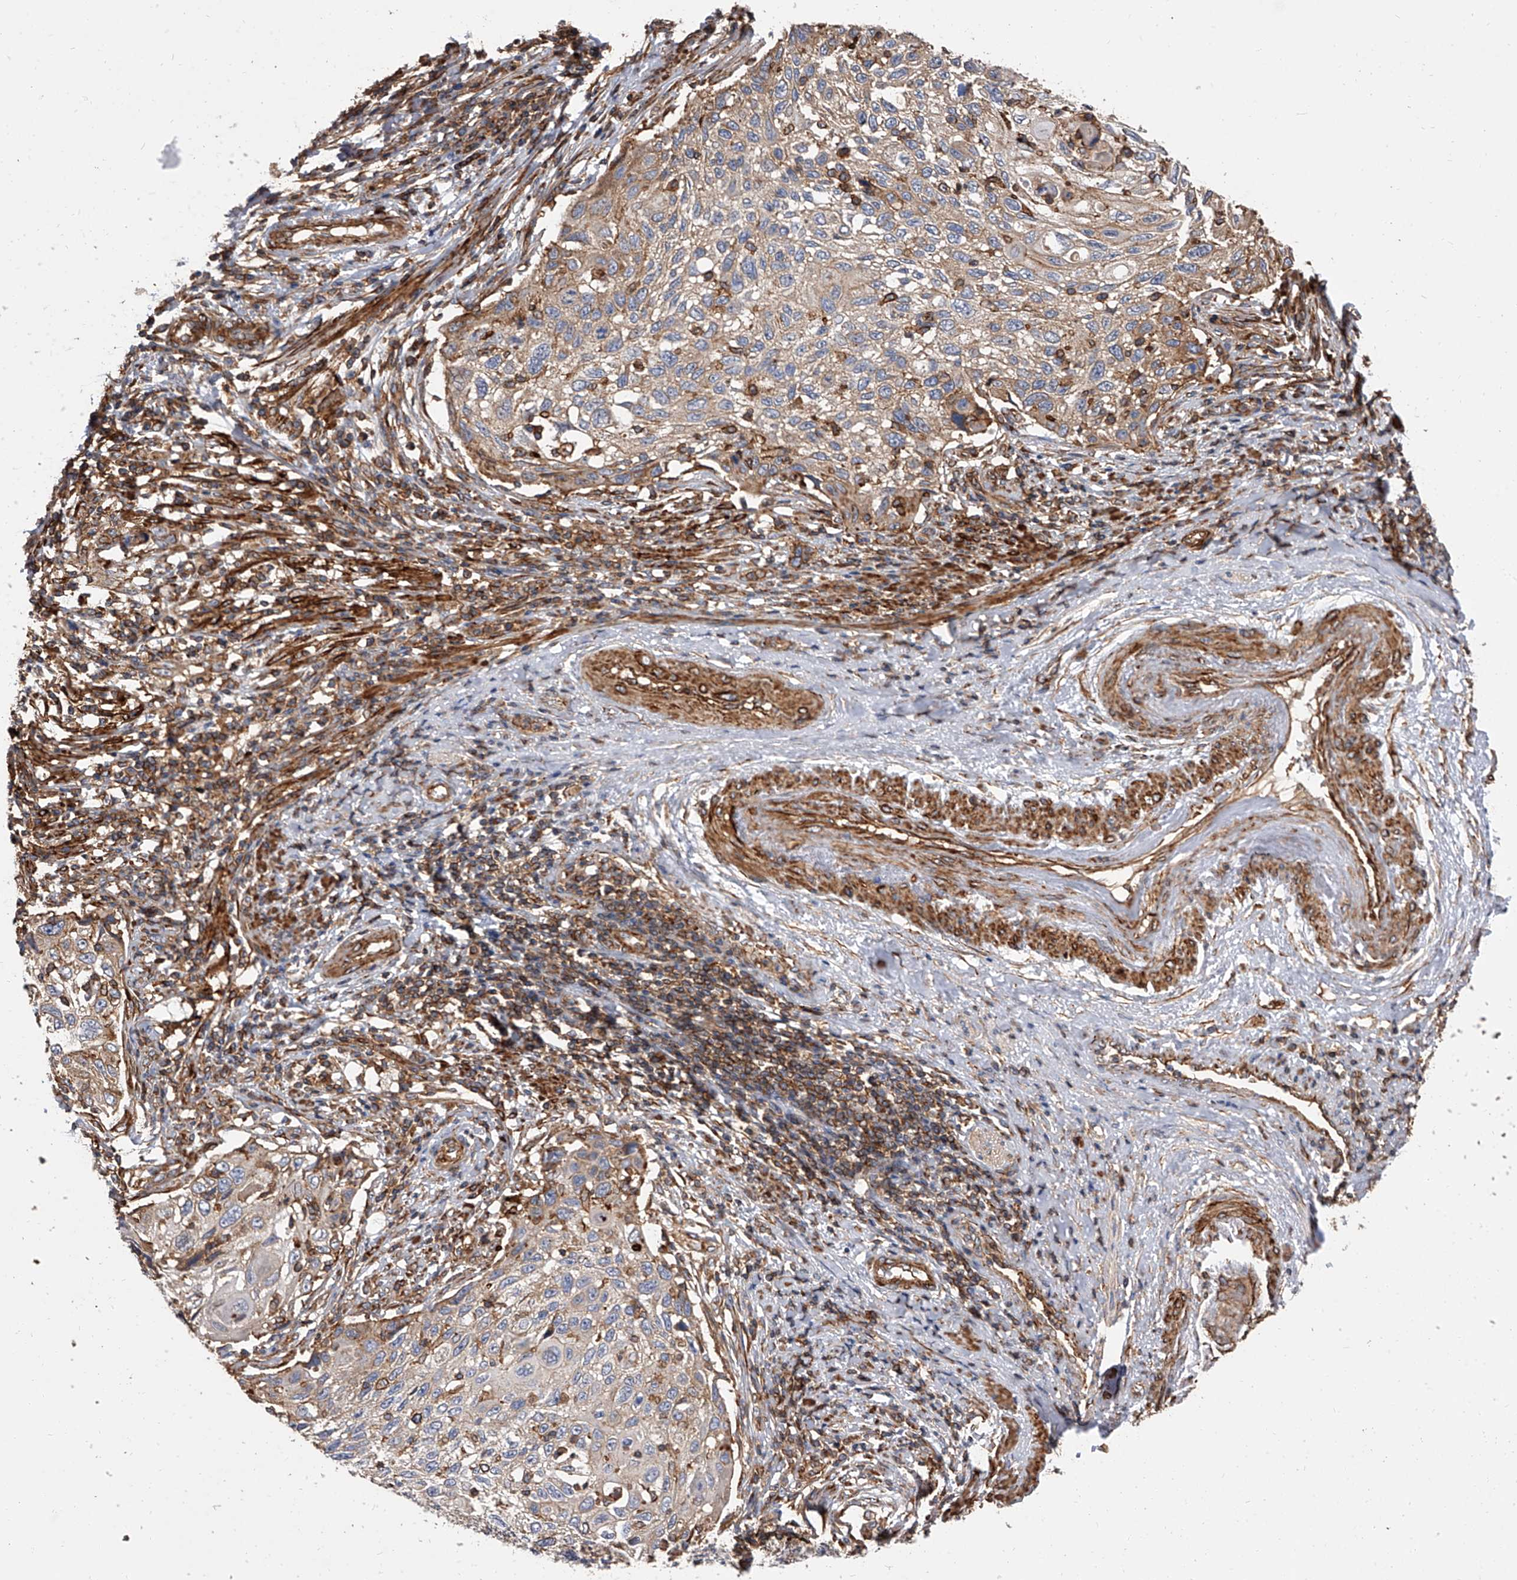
{"staining": {"intensity": "weak", "quantity": ">75%", "location": "cytoplasmic/membranous"}, "tissue": "cervical cancer", "cell_type": "Tumor cells", "image_type": "cancer", "snomed": [{"axis": "morphology", "description": "Squamous cell carcinoma, NOS"}, {"axis": "topography", "description": "Cervix"}], "caption": "There is low levels of weak cytoplasmic/membranous staining in tumor cells of cervical cancer, as demonstrated by immunohistochemical staining (brown color).", "gene": "PISD", "patient": {"sex": "female", "age": 70}}